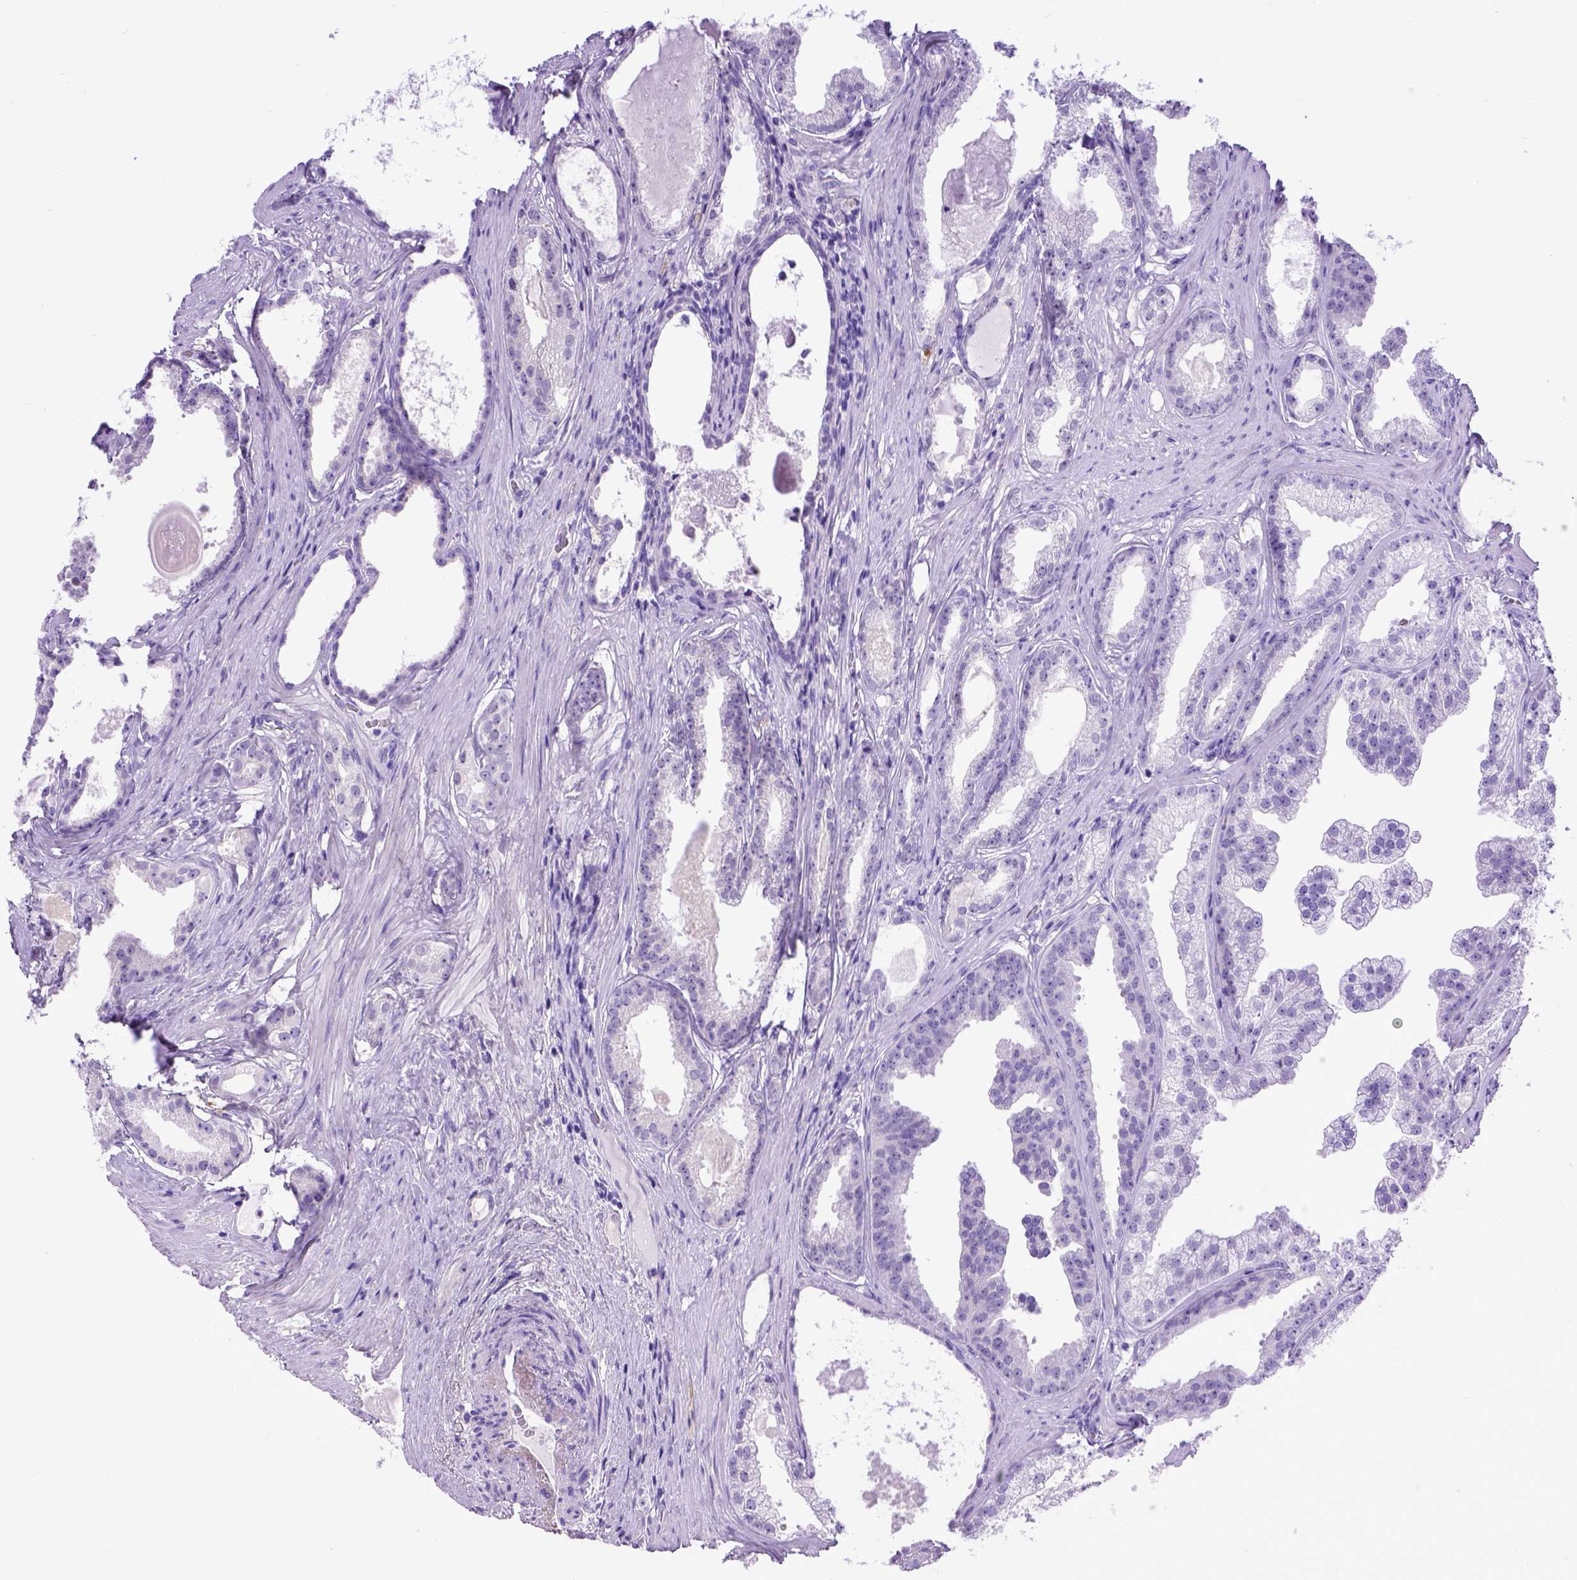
{"staining": {"intensity": "negative", "quantity": "none", "location": "none"}, "tissue": "prostate cancer", "cell_type": "Tumor cells", "image_type": "cancer", "snomed": [{"axis": "morphology", "description": "Adenocarcinoma, Low grade"}, {"axis": "topography", "description": "Prostate"}], "caption": "Immunohistochemistry of prostate cancer (low-grade adenocarcinoma) reveals no expression in tumor cells.", "gene": "ADAM12", "patient": {"sex": "male", "age": 65}}